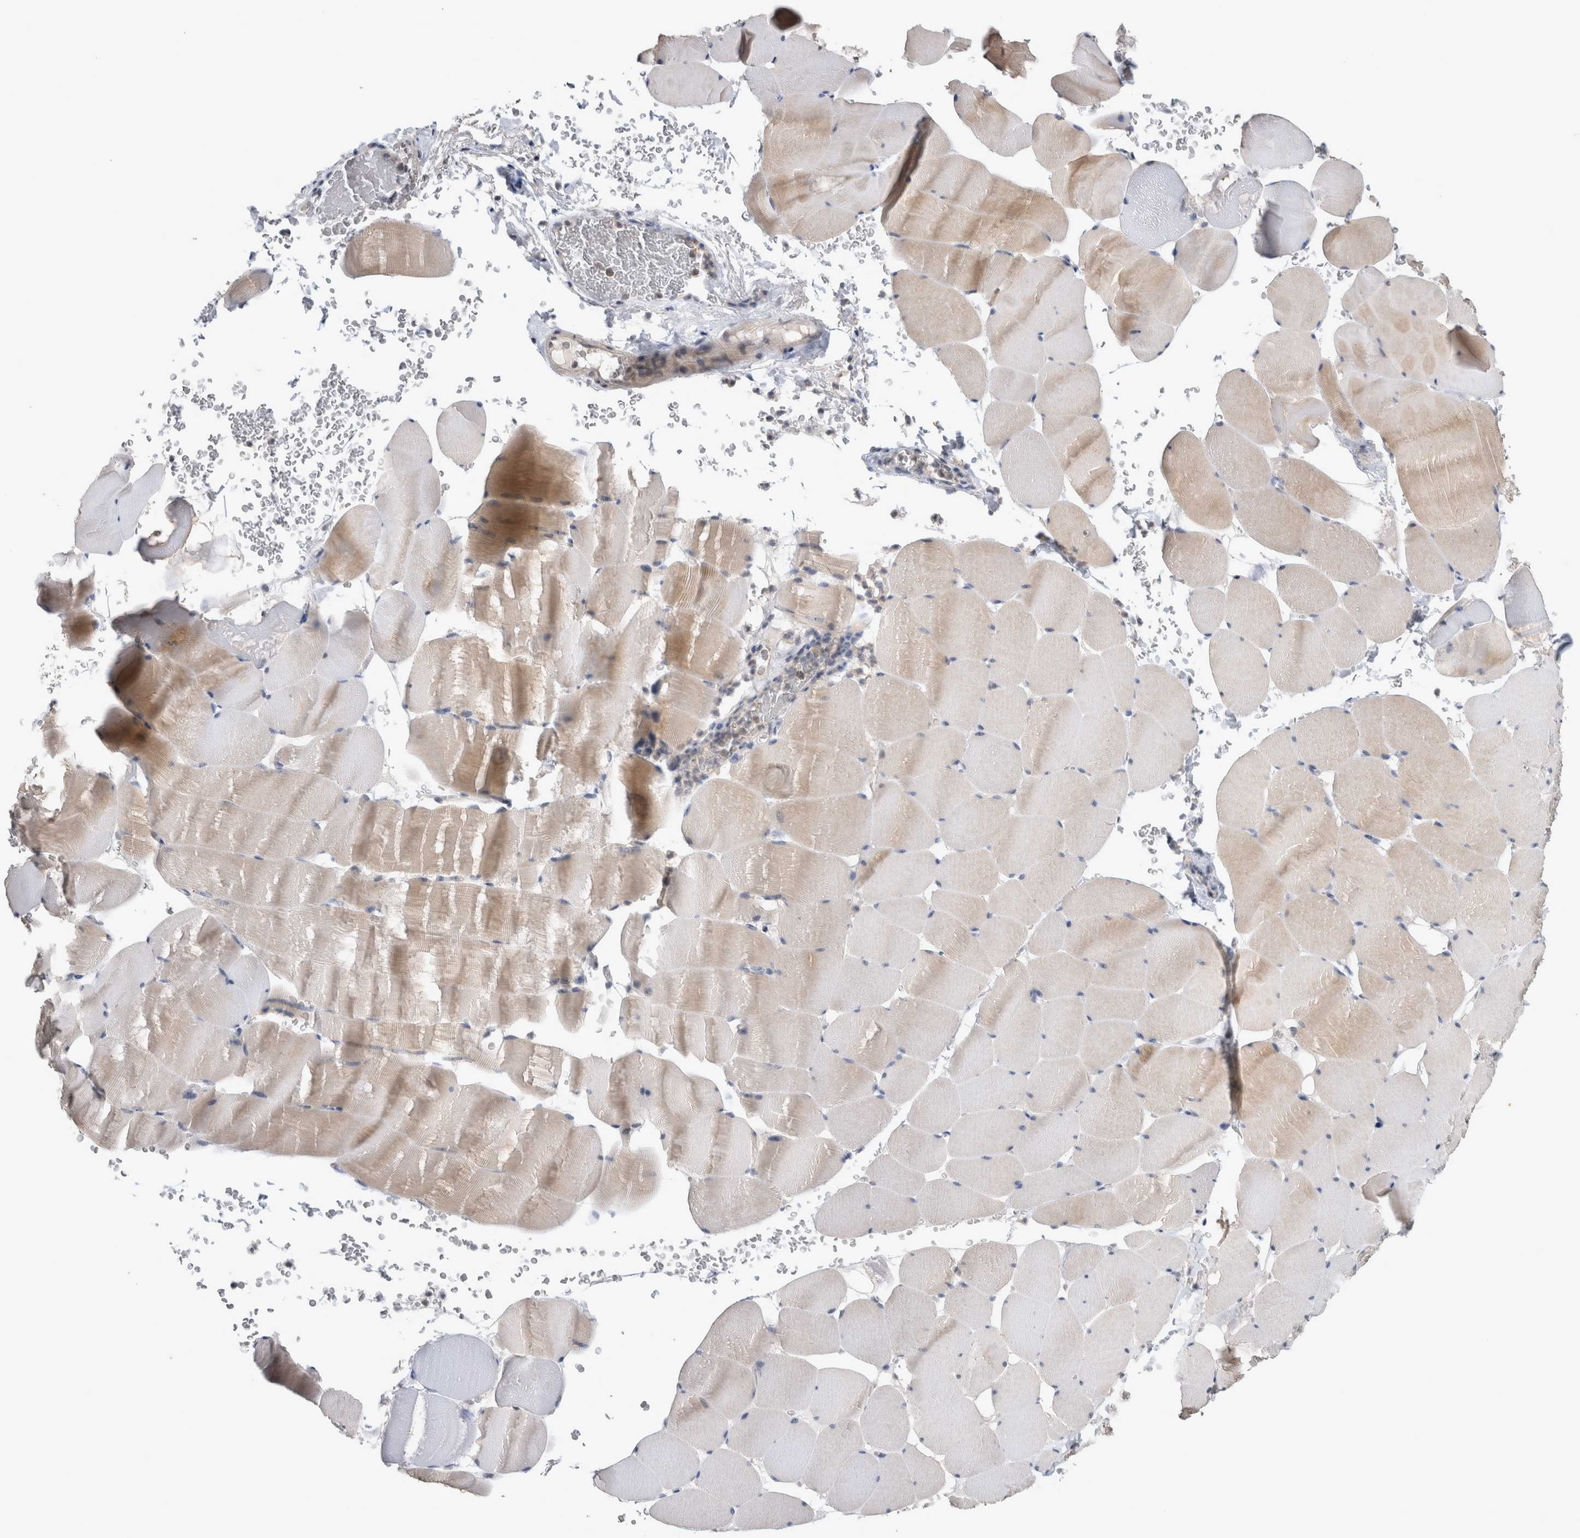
{"staining": {"intensity": "moderate", "quantity": "<25%", "location": "cytoplasmic/membranous,nuclear"}, "tissue": "skeletal muscle", "cell_type": "Myocytes", "image_type": "normal", "snomed": [{"axis": "morphology", "description": "Normal tissue, NOS"}, {"axis": "topography", "description": "Skeletal muscle"}], "caption": "Brown immunohistochemical staining in unremarkable skeletal muscle exhibits moderate cytoplasmic/membranous,nuclear staining in about <25% of myocytes.", "gene": "RBM28", "patient": {"sex": "male", "age": 62}}